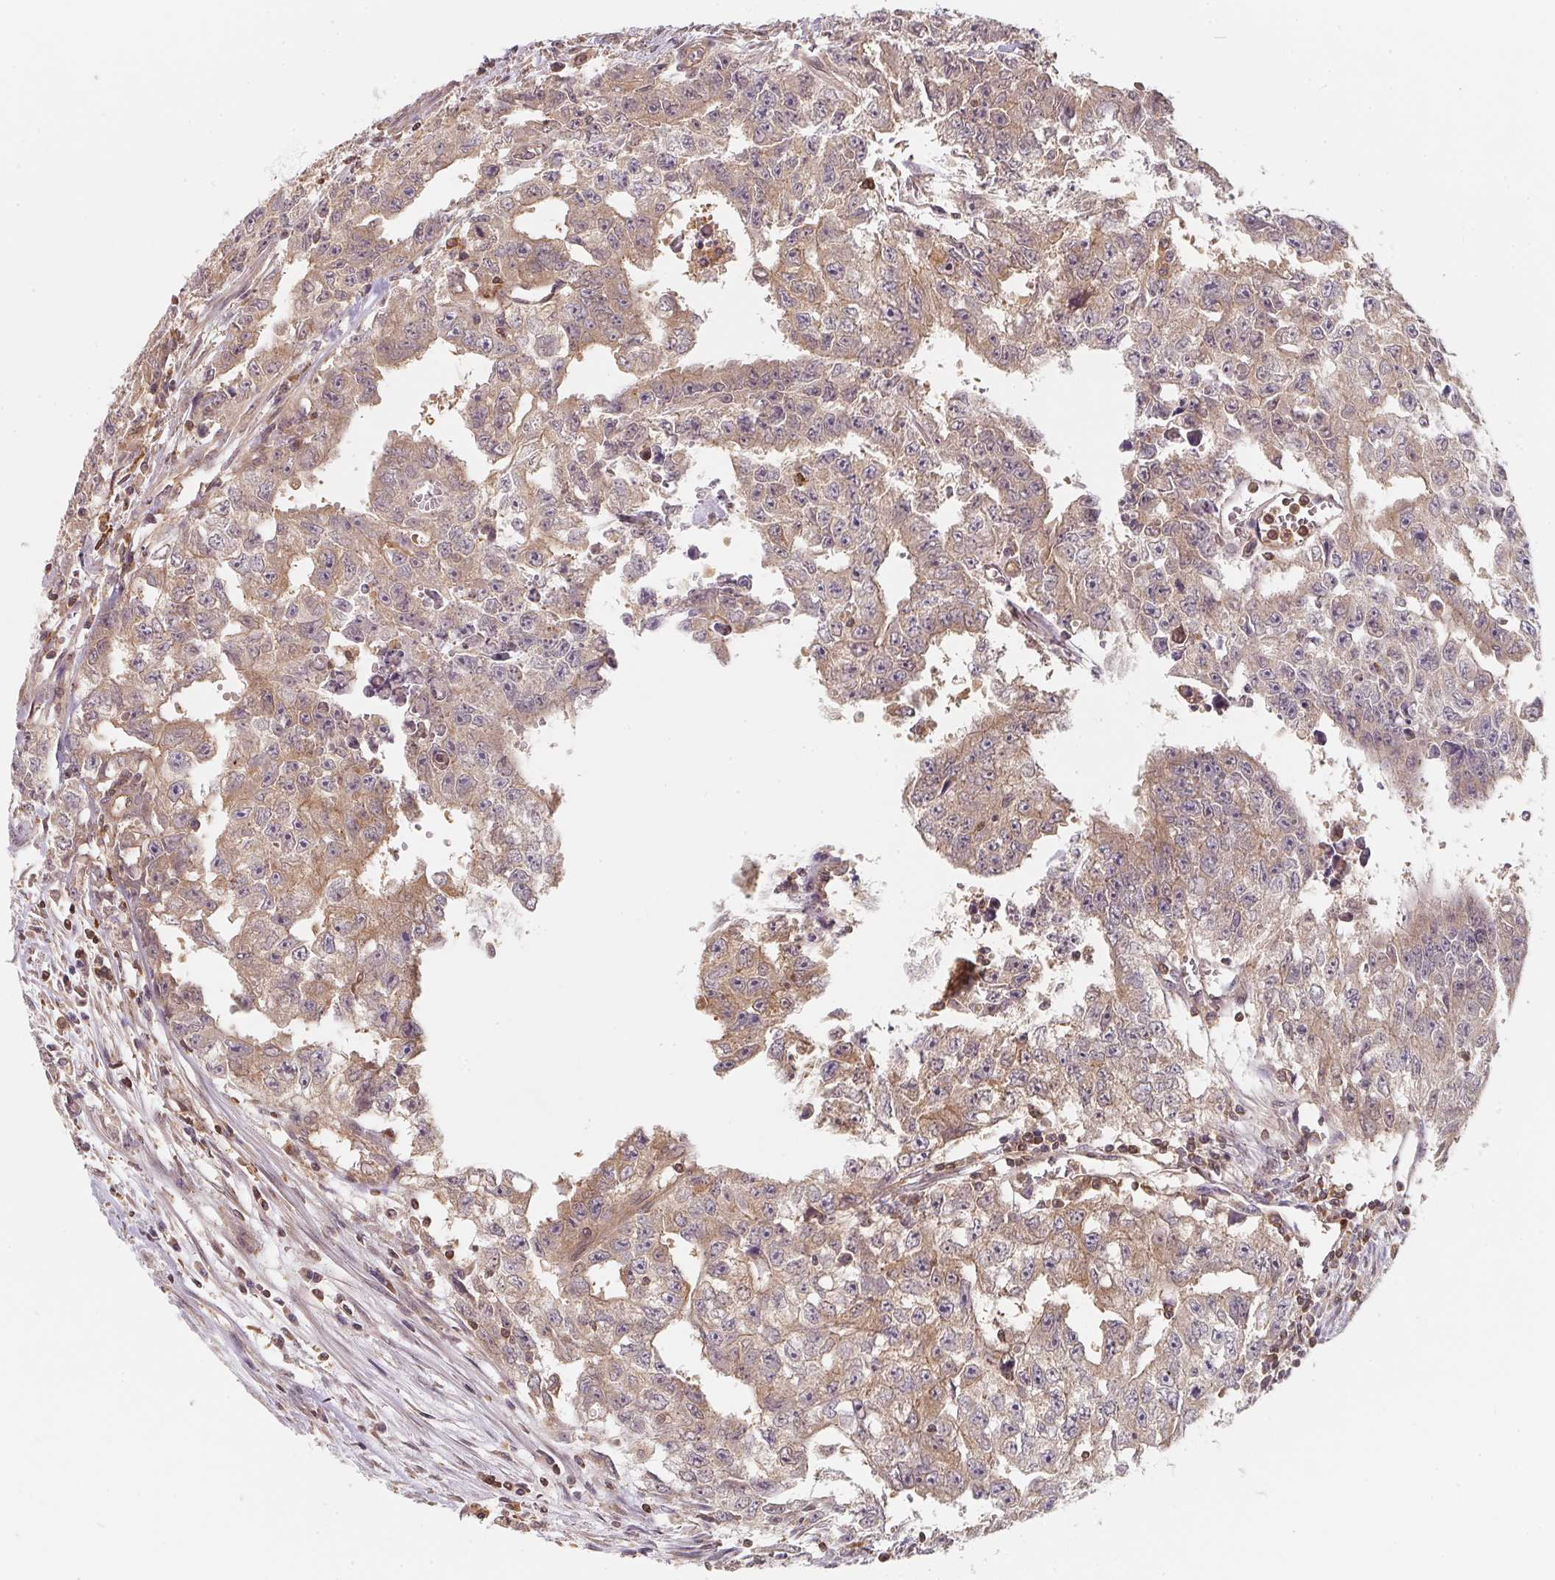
{"staining": {"intensity": "weak", "quantity": "25%-75%", "location": "cytoplasmic/membranous"}, "tissue": "testis cancer", "cell_type": "Tumor cells", "image_type": "cancer", "snomed": [{"axis": "morphology", "description": "Carcinoma, Embryonal, NOS"}, {"axis": "morphology", "description": "Teratoma, malignant, NOS"}, {"axis": "topography", "description": "Testis"}], "caption": "Weak cytoplasmic/membranous expression is present in approximately 25%-75% of tumor cells in testis malignant teratoma.", "gene": "ANKRD13A", "patient": {"sex": "male", "age": 24}}